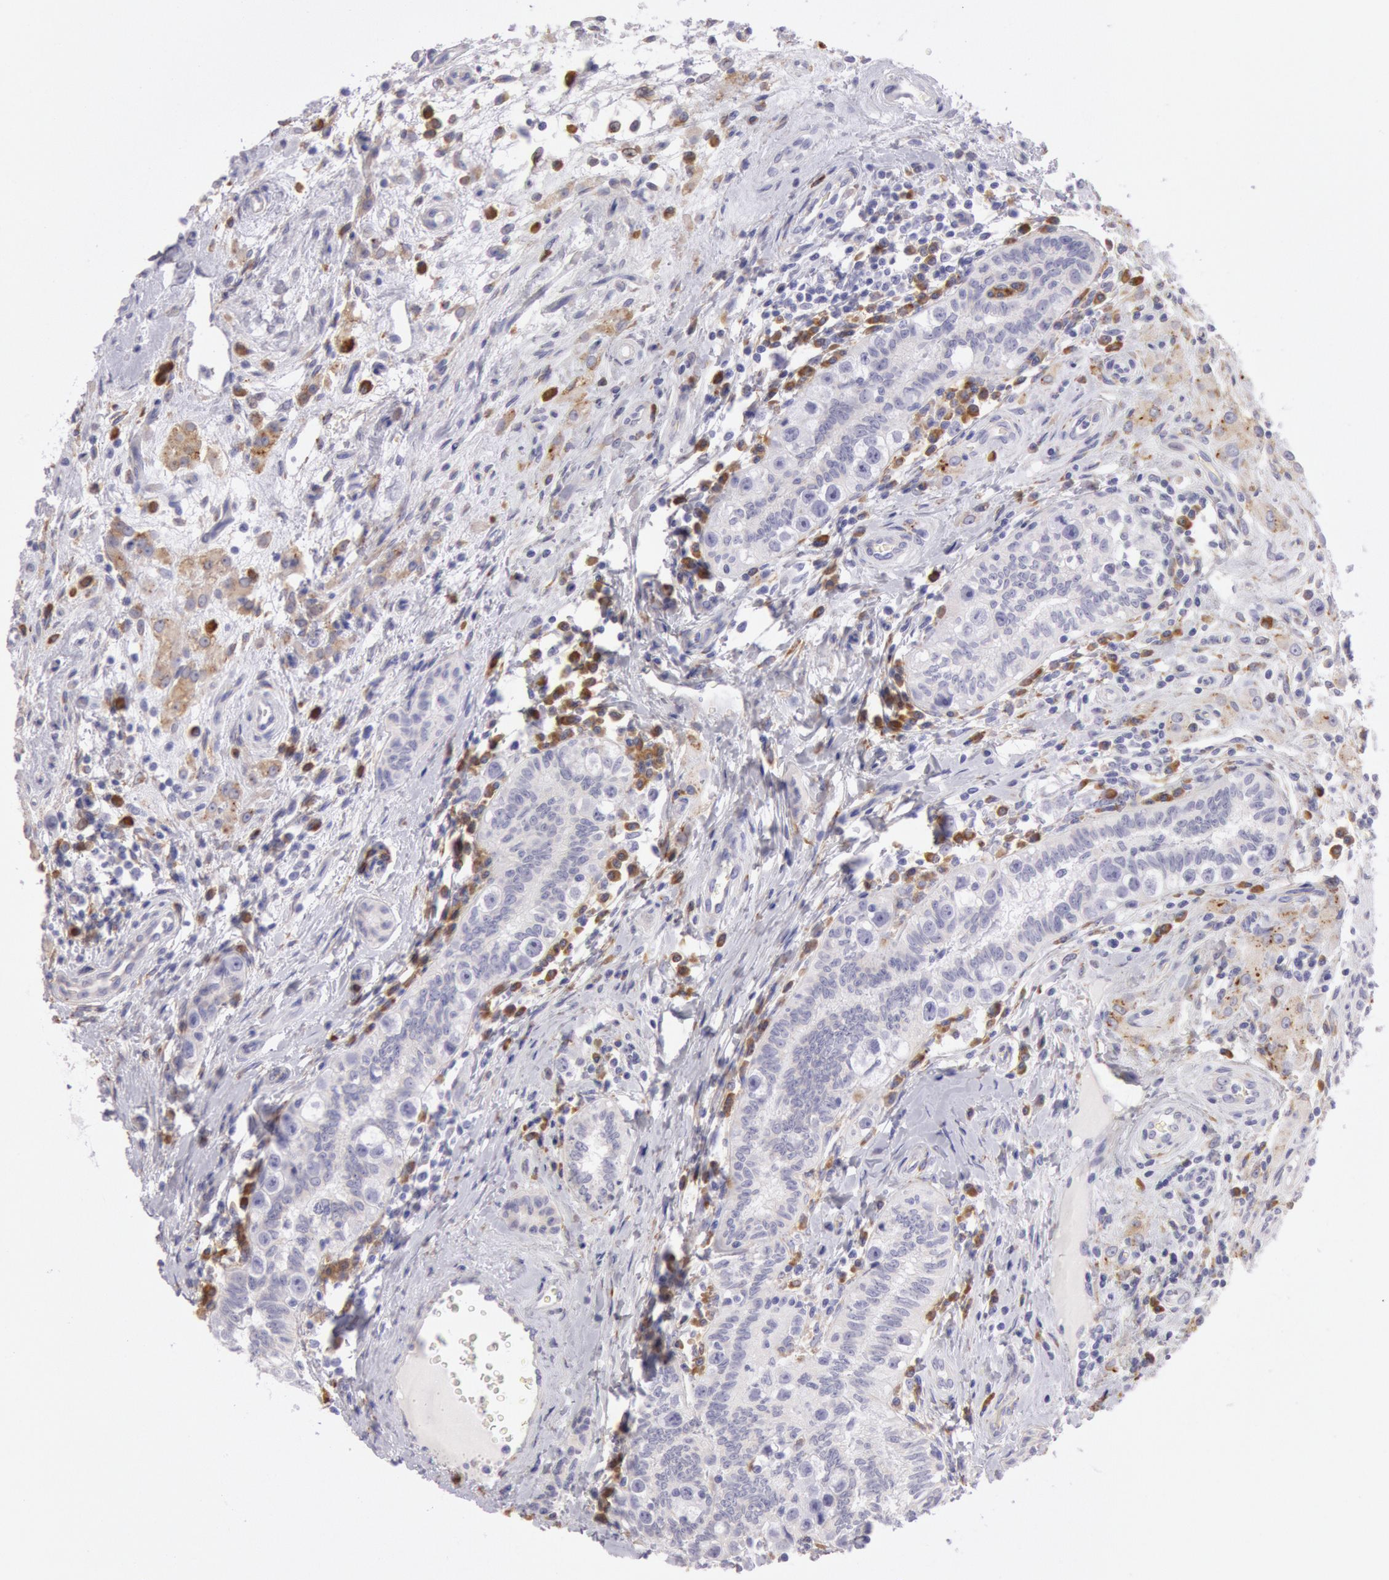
{"staining": {"intensity": "moderate", "quantity": "25%-75%", "location": "cytoplasmic/membranous"}, "tissue": "testis cancer", "cell_type": "Tumor cells", "image_type": "cancer", "snomed": [{"axis": "morphology", "description": "Seminoma, NOS"}, {"axis": "topography", "description": "Testis"}], "caption": "Seminoma (testis) stained with IHC displays moderate cytoplasmic/membranous positivity in about 25%-75% of tumor cells.", "gene": "CIDEB", "patient": {"sex": "male", "age": 32}}